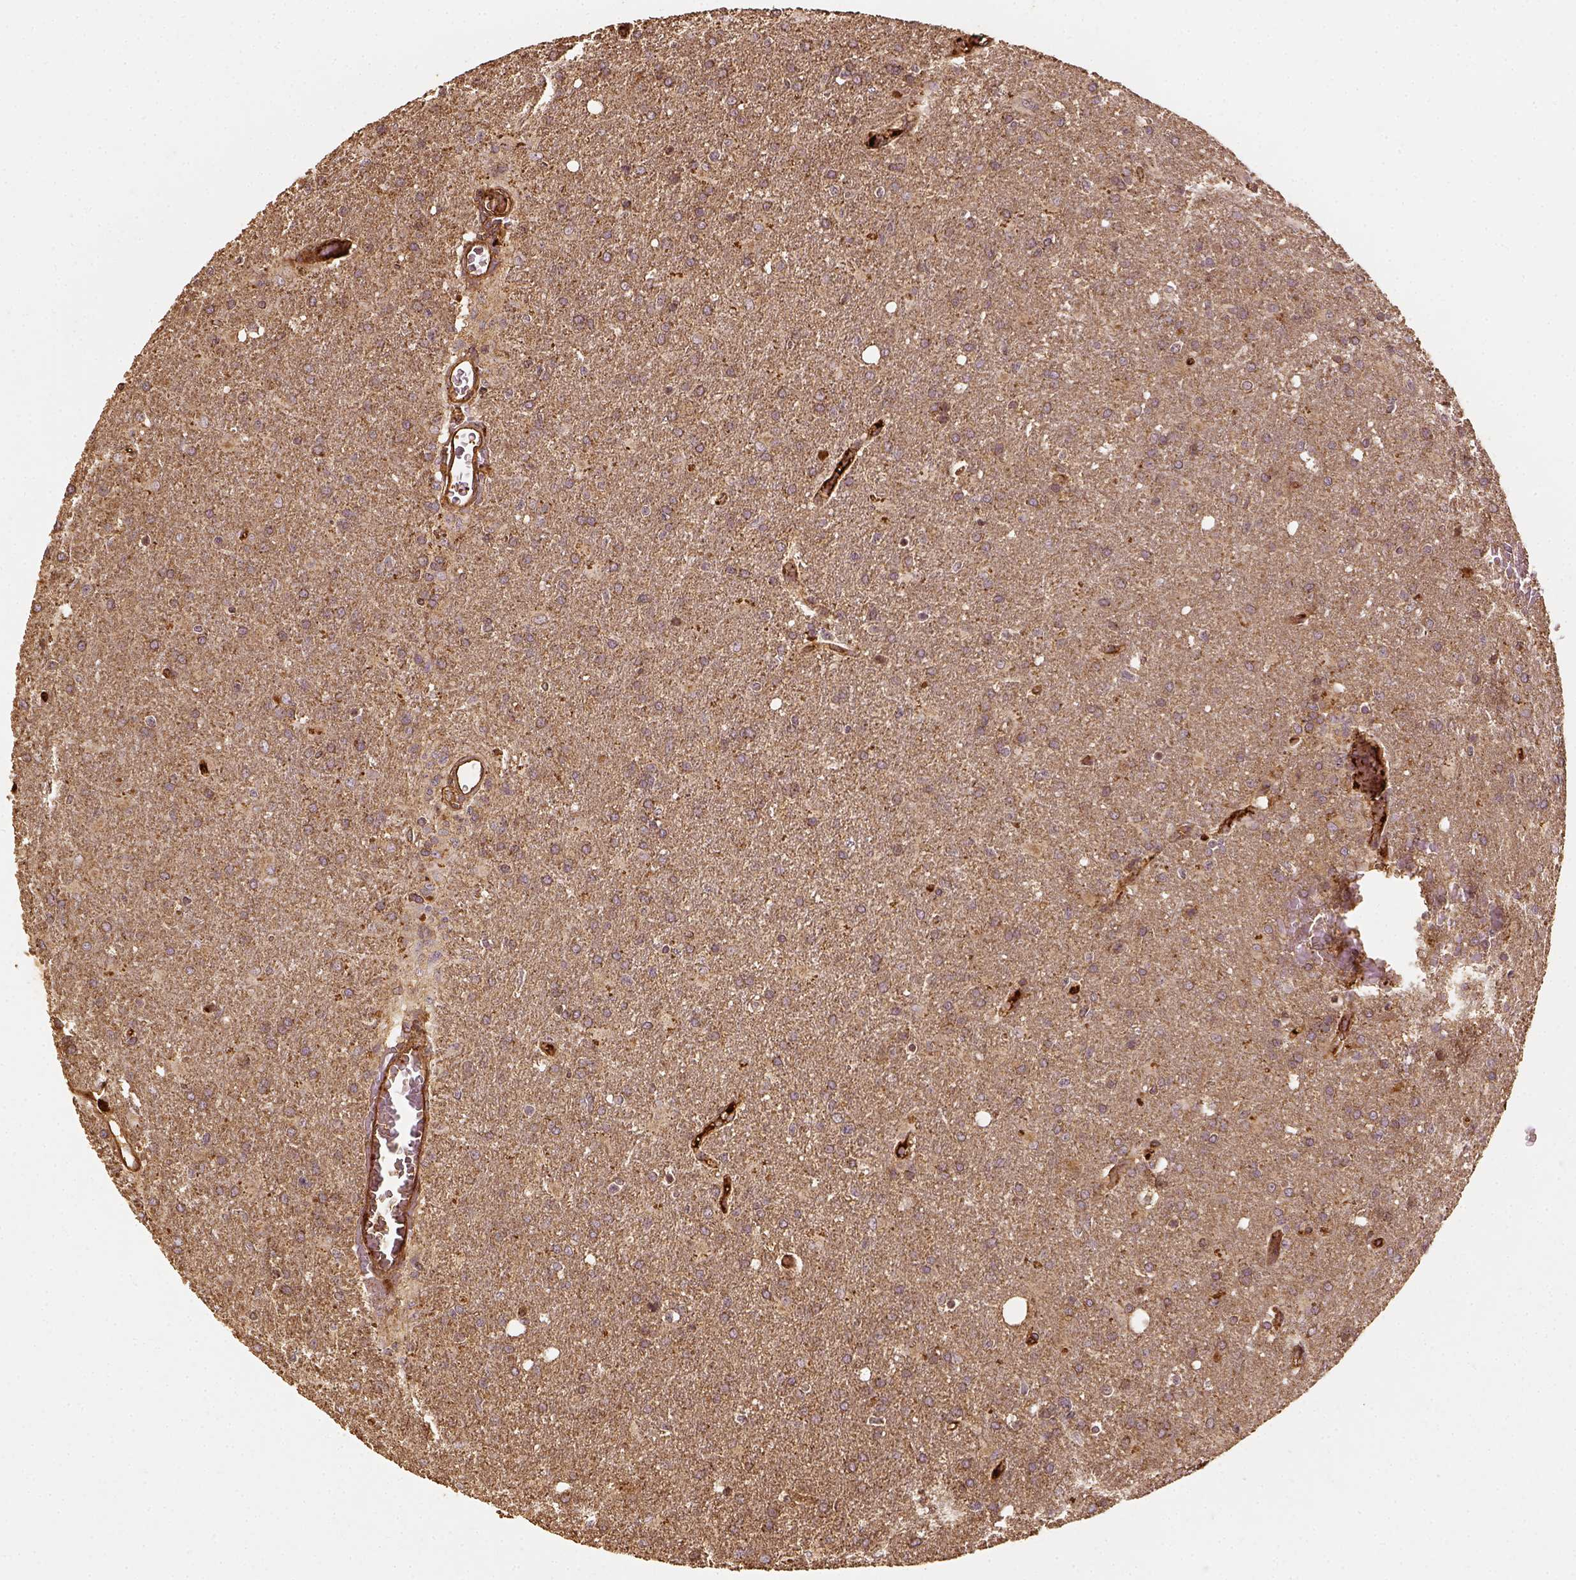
{"staining": {"intensity": "weak", "quantity": ">75%", "location": "cytoplasmic/membranous"}, "tissue": "glioma", "cell_type": "Tumor cells", "image_type": "cancer", "snomed": [{"axis": "morphology", "description": "Glioma, malignant, High grade"}, {"axis": "topography", "description": "Brain"}], "caption": "Malignant high-grade glioma stained with a protein marker shows weak staining in tumor cells.", "gene": "VEGFA", "patient": {"sex": "male", "age": 68}}